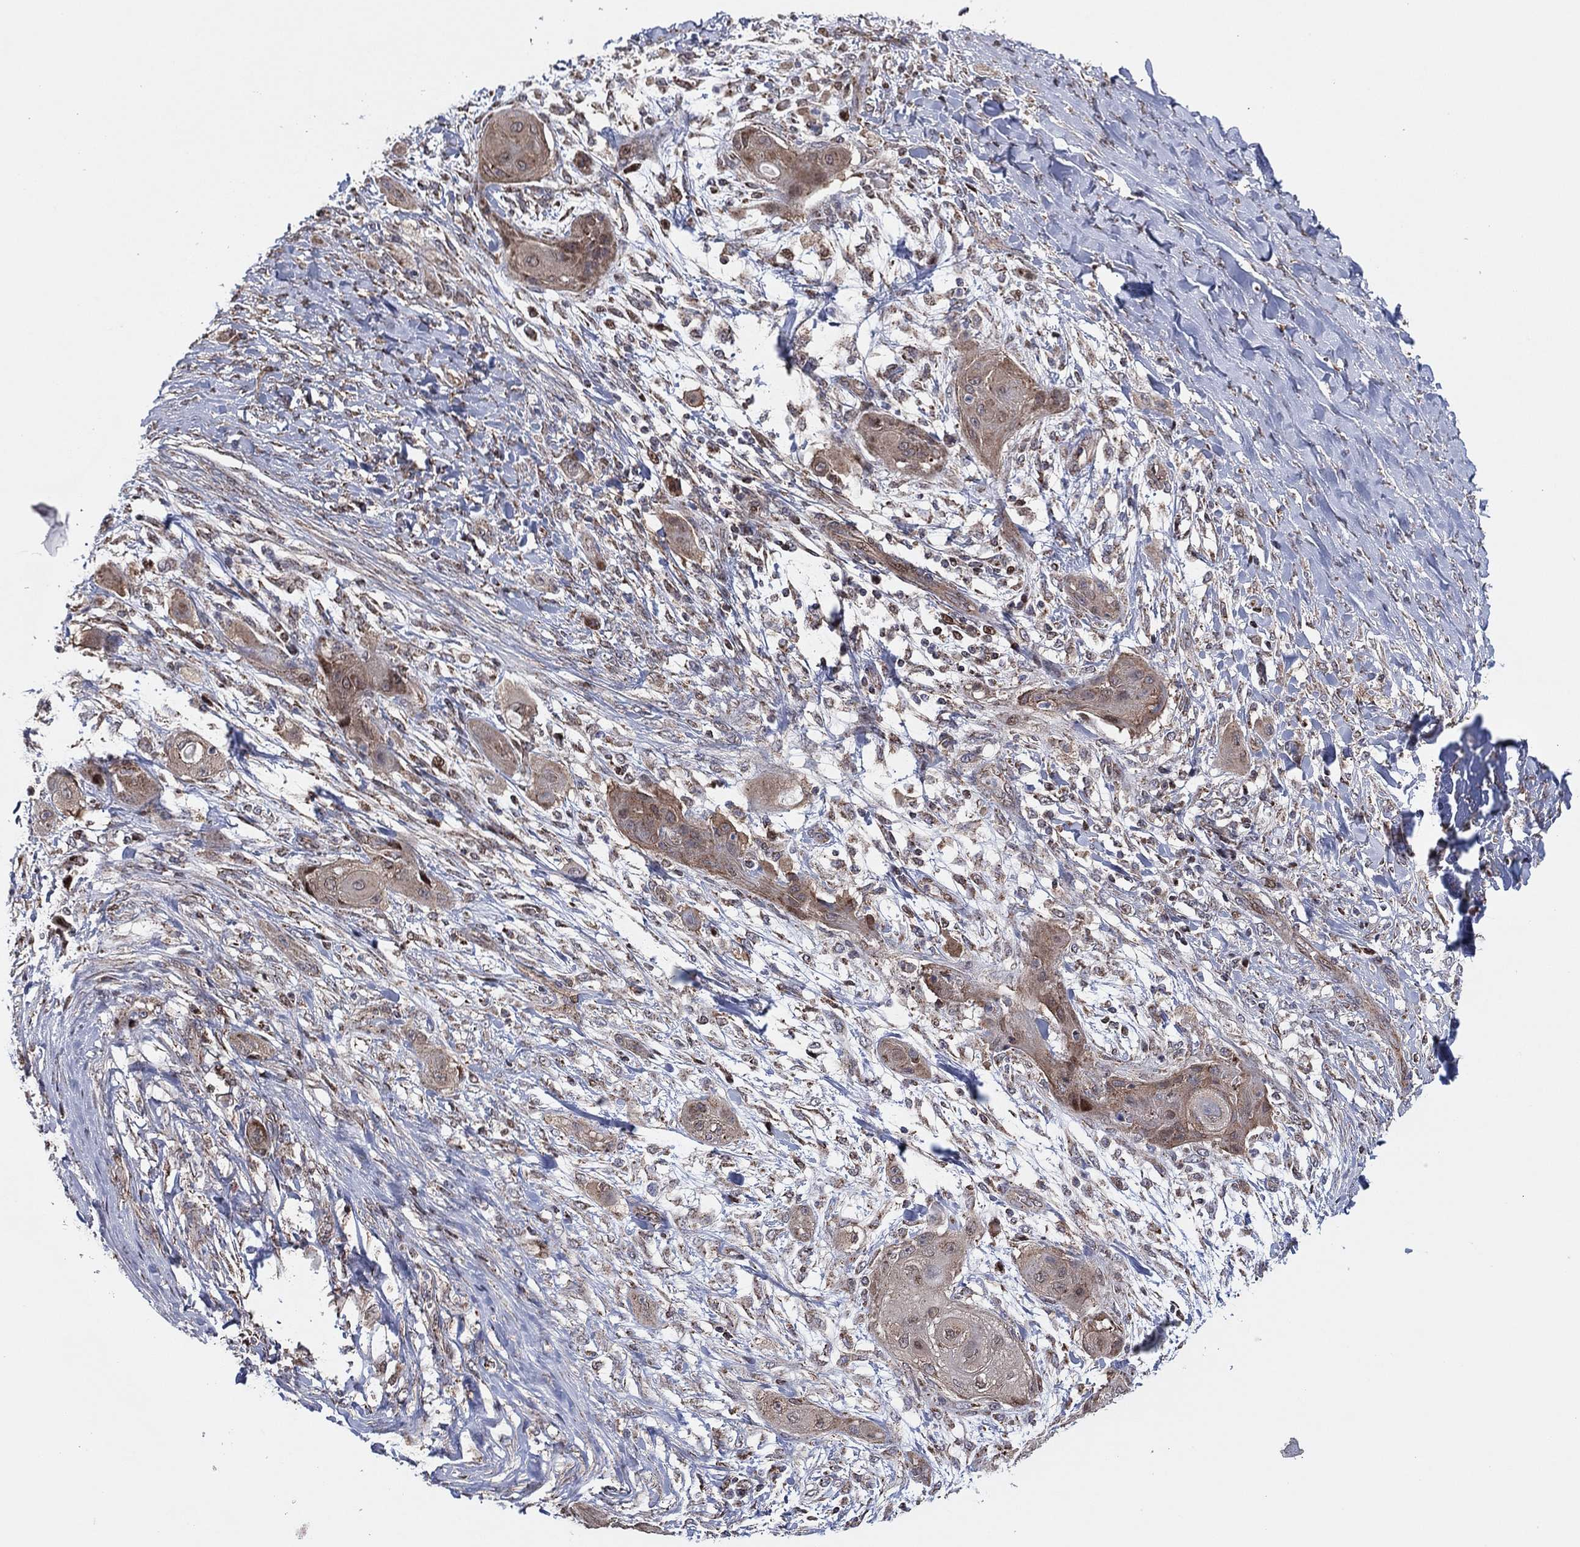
{"staining": {"intensity": "weak", "quantity": "25%-75%", "location": "cytoplasmic/membranous"}, "tissue": "skin cancer", "cell_type": "Tumor cells", "image_type": "cancer", "snomed": [{"axis": "morphology", "description": "Squamous cell carcinoma, NOS"}, {"axis": "topography", "description": "Skin"}], "caption": "A micrograph of skin cancer (squamous cell carcinoma) stained for a protein demonstrates weak cytoplasmic/membranous brown staining in tumor cells.", "gene": "PIDD1", "patient": {"sex": "male", "age": 62}}